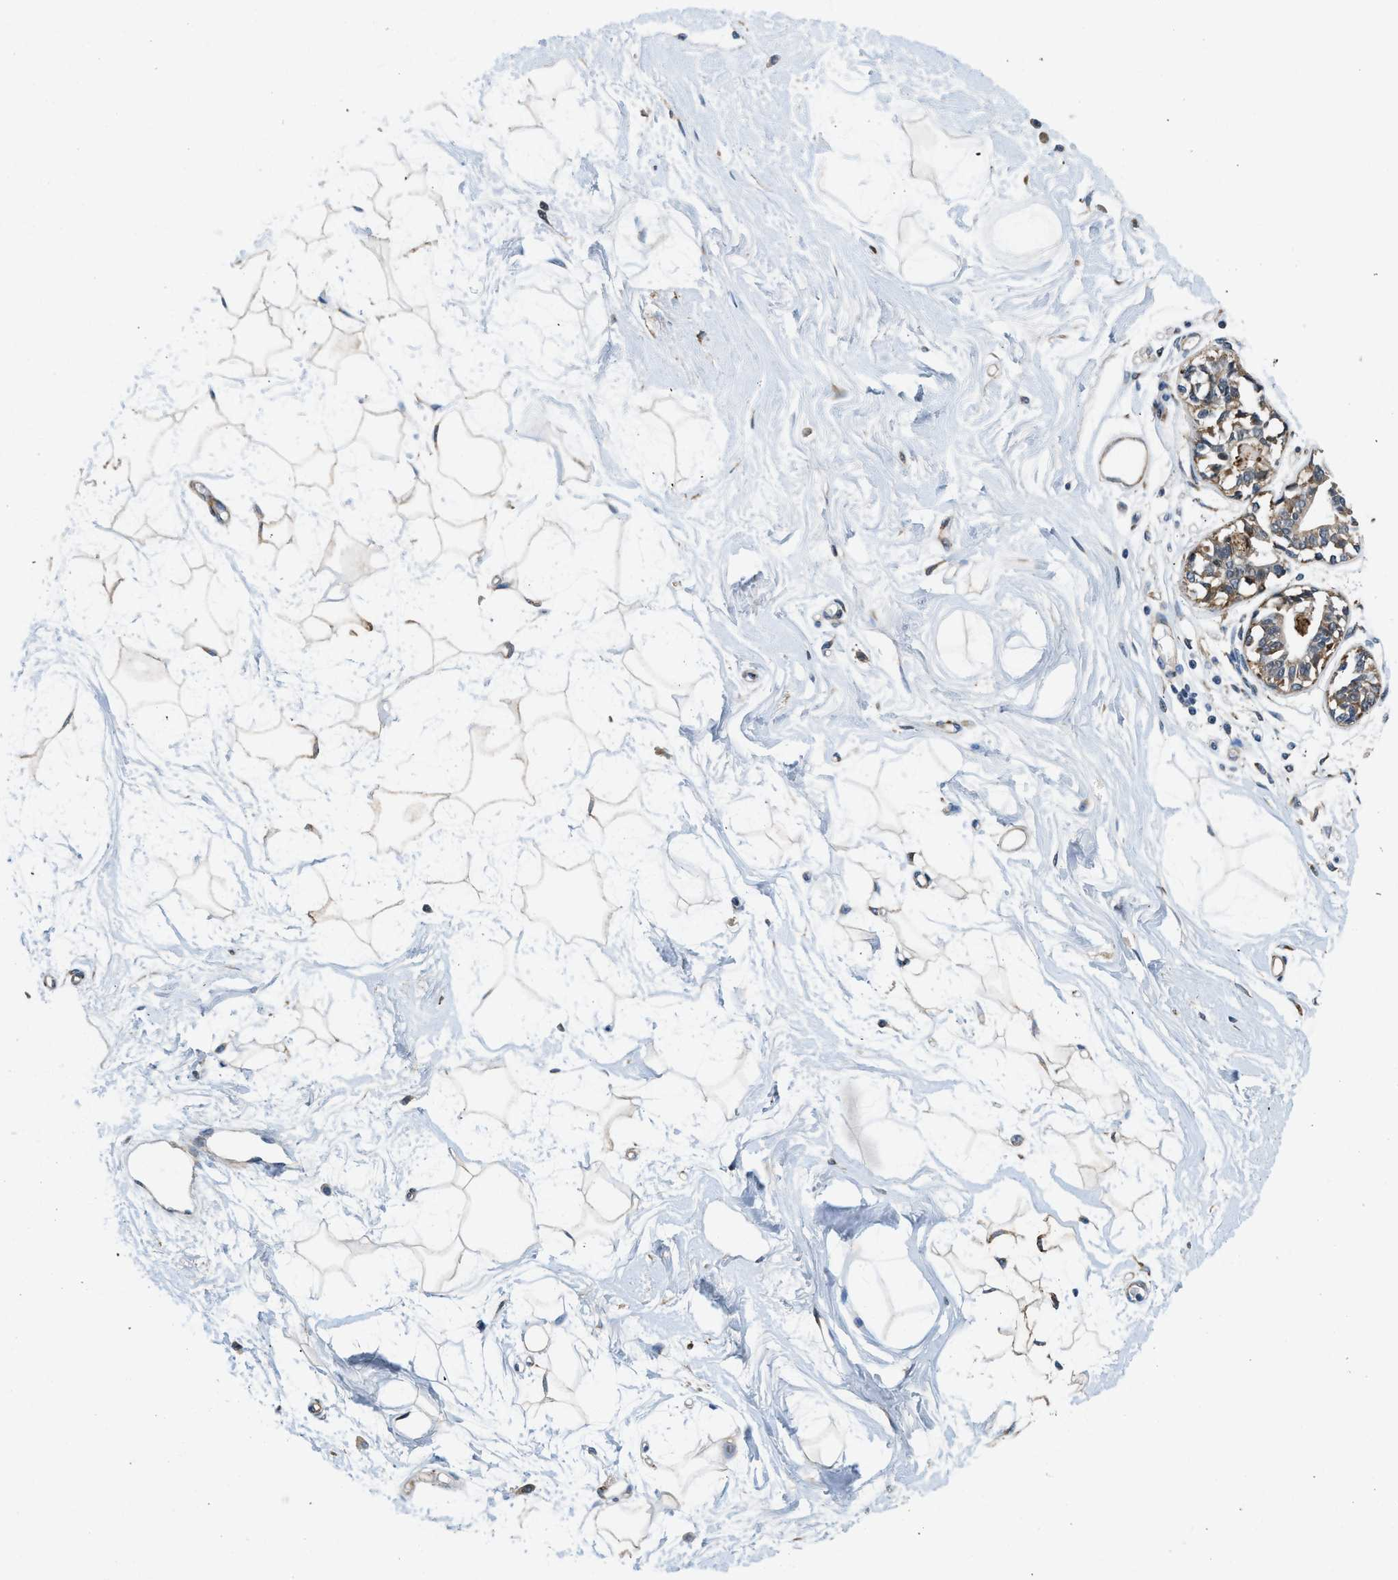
{"staining": {"intensity": "weak", "quantity": "25%-75%", "location": "cytoplasmic/membranous"}, "tissue": "breast", "cell_type": "Adipocytes", "image_type": "normal", "snomed": [{"axis": "morphology", "description": "Normal tissue, NOS"}, {"axis": "topography", "description": "Breast"}], "caption": "Adipocytes show low levels of weak cytoplasmic/membranous staining in about 25%-75% of cells in normal human breast. (DAB (3,3'-diaminobenzidine) = brown stain, brightfield microscopy at high magnification).", "gene": "ZNF599", "patient": {"sex": "female", "age": 45}}